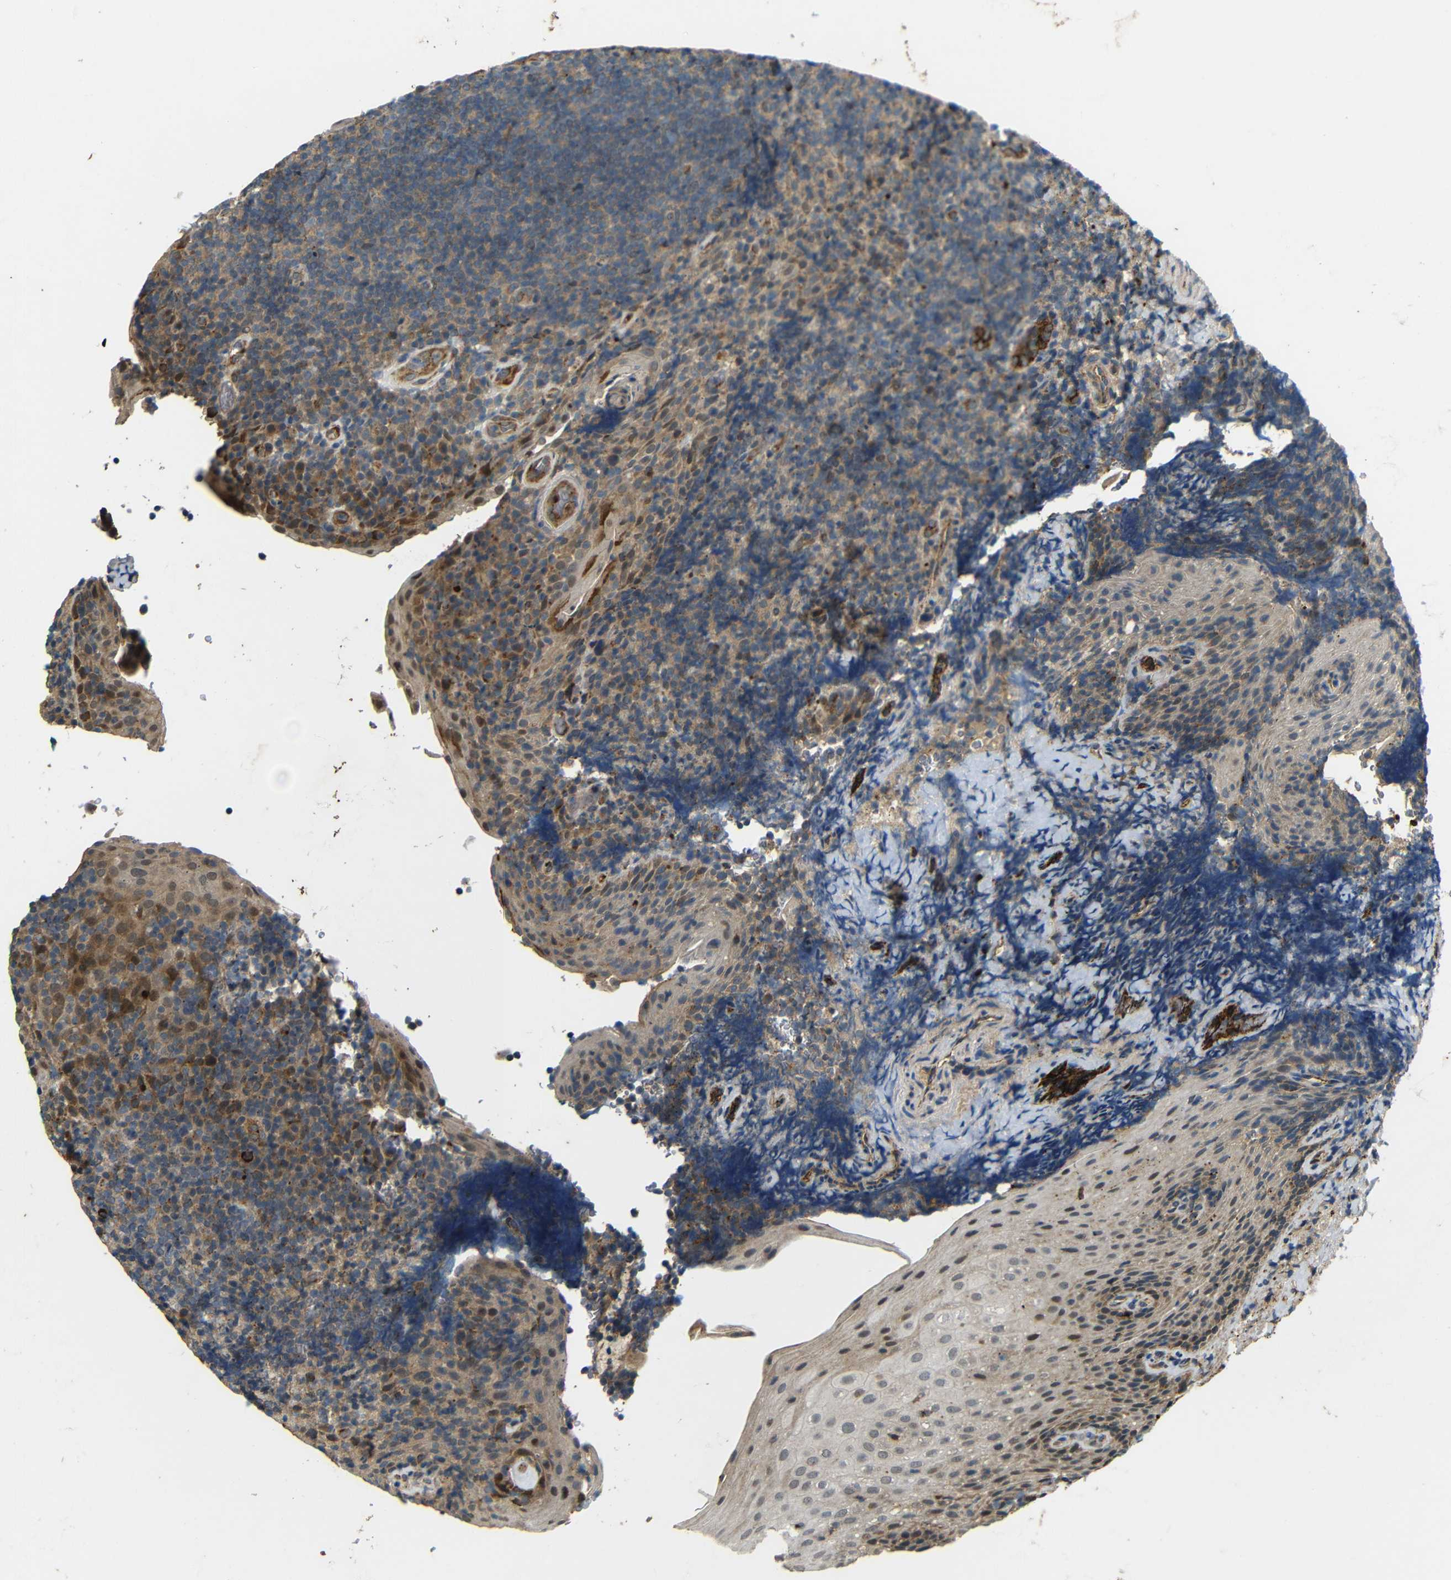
{"staining": {"intensity": "moderate", "quantity": ">75%", "location": "cytoplasmic/membranous"}, "tissue": "tonsil", "cell_type": "Germinal center cells", "image_type": "normal", "snomed": [{"axis": "morphology", "description": "Normal tissue, NOS"}, {"axis": "topography", "description": "Tonsil"}], "caption": "Immunohistochemical staining of unremarkable human tonsil displays >75% levels of moderate cytoplasmic/membranous protein positivity in approximately >75% of germinal center cells. The protein is stained brown, and the nuclei are stained in blue (DAB IHC with brightfield microscopy, high magnification).", "gene": "ATP7A", "patient": {"sex": "male", "age": 37}}